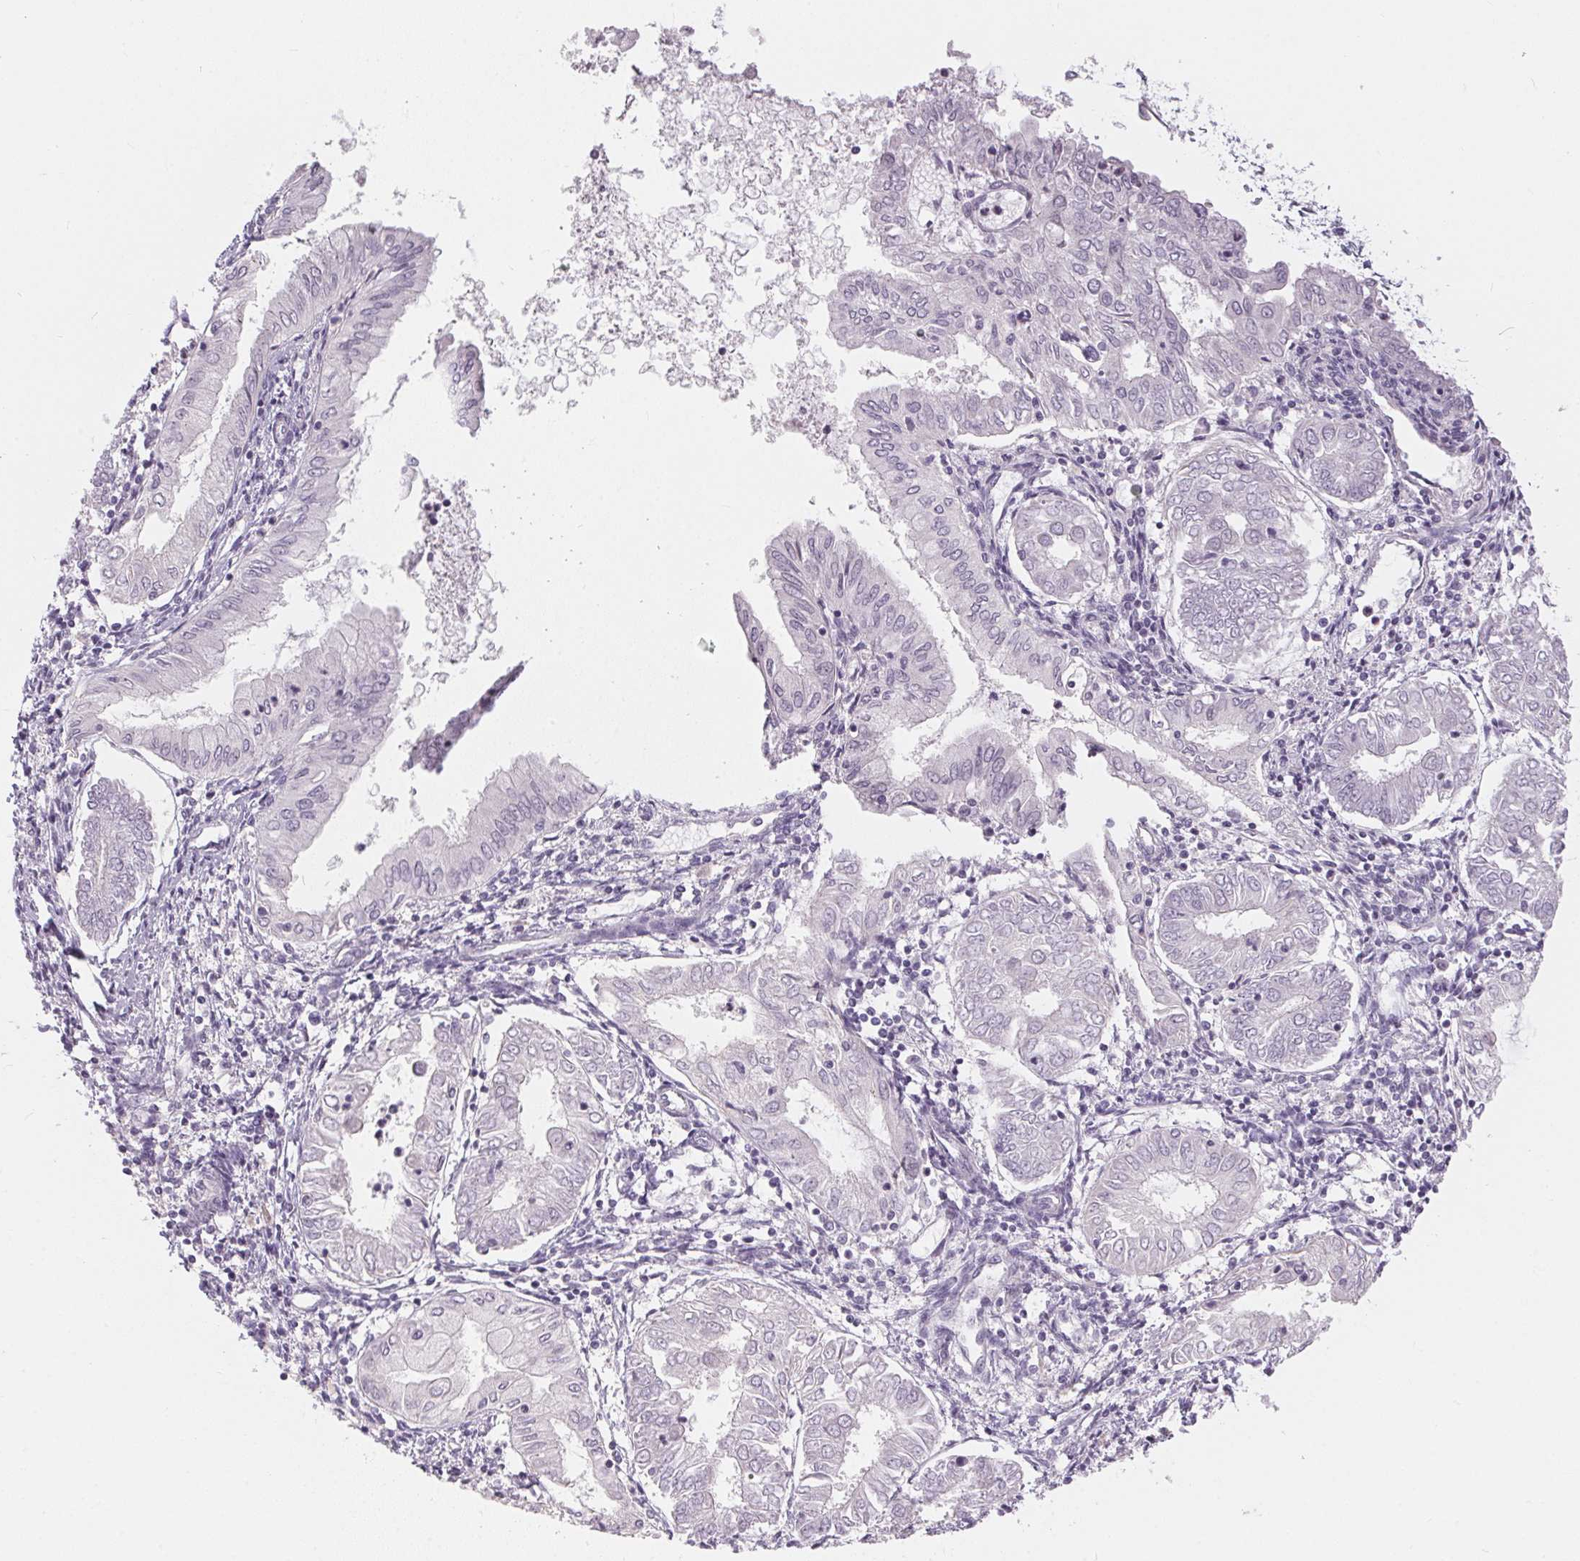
{"staining": {"intensity": "negative", "quantity": "none", "location": "none"}, "tissue": "endometrial cancer", "cell_type": "Tumor cells", "image_type": "cancer", "snomed": [{"axis": "morphology", "description": "Adenocarcinoma, NOS"}, {"axis": "topography", "description": "Endometrium"}], "caption": "DAB (3,3'-diaminobenzidine) immunohistochemical staining of endometrial adenocarcinoma shows no significant expression in tumor cells.", "gene": "GDAP1L1", "patient": {"sex": "female", "age": 68}}